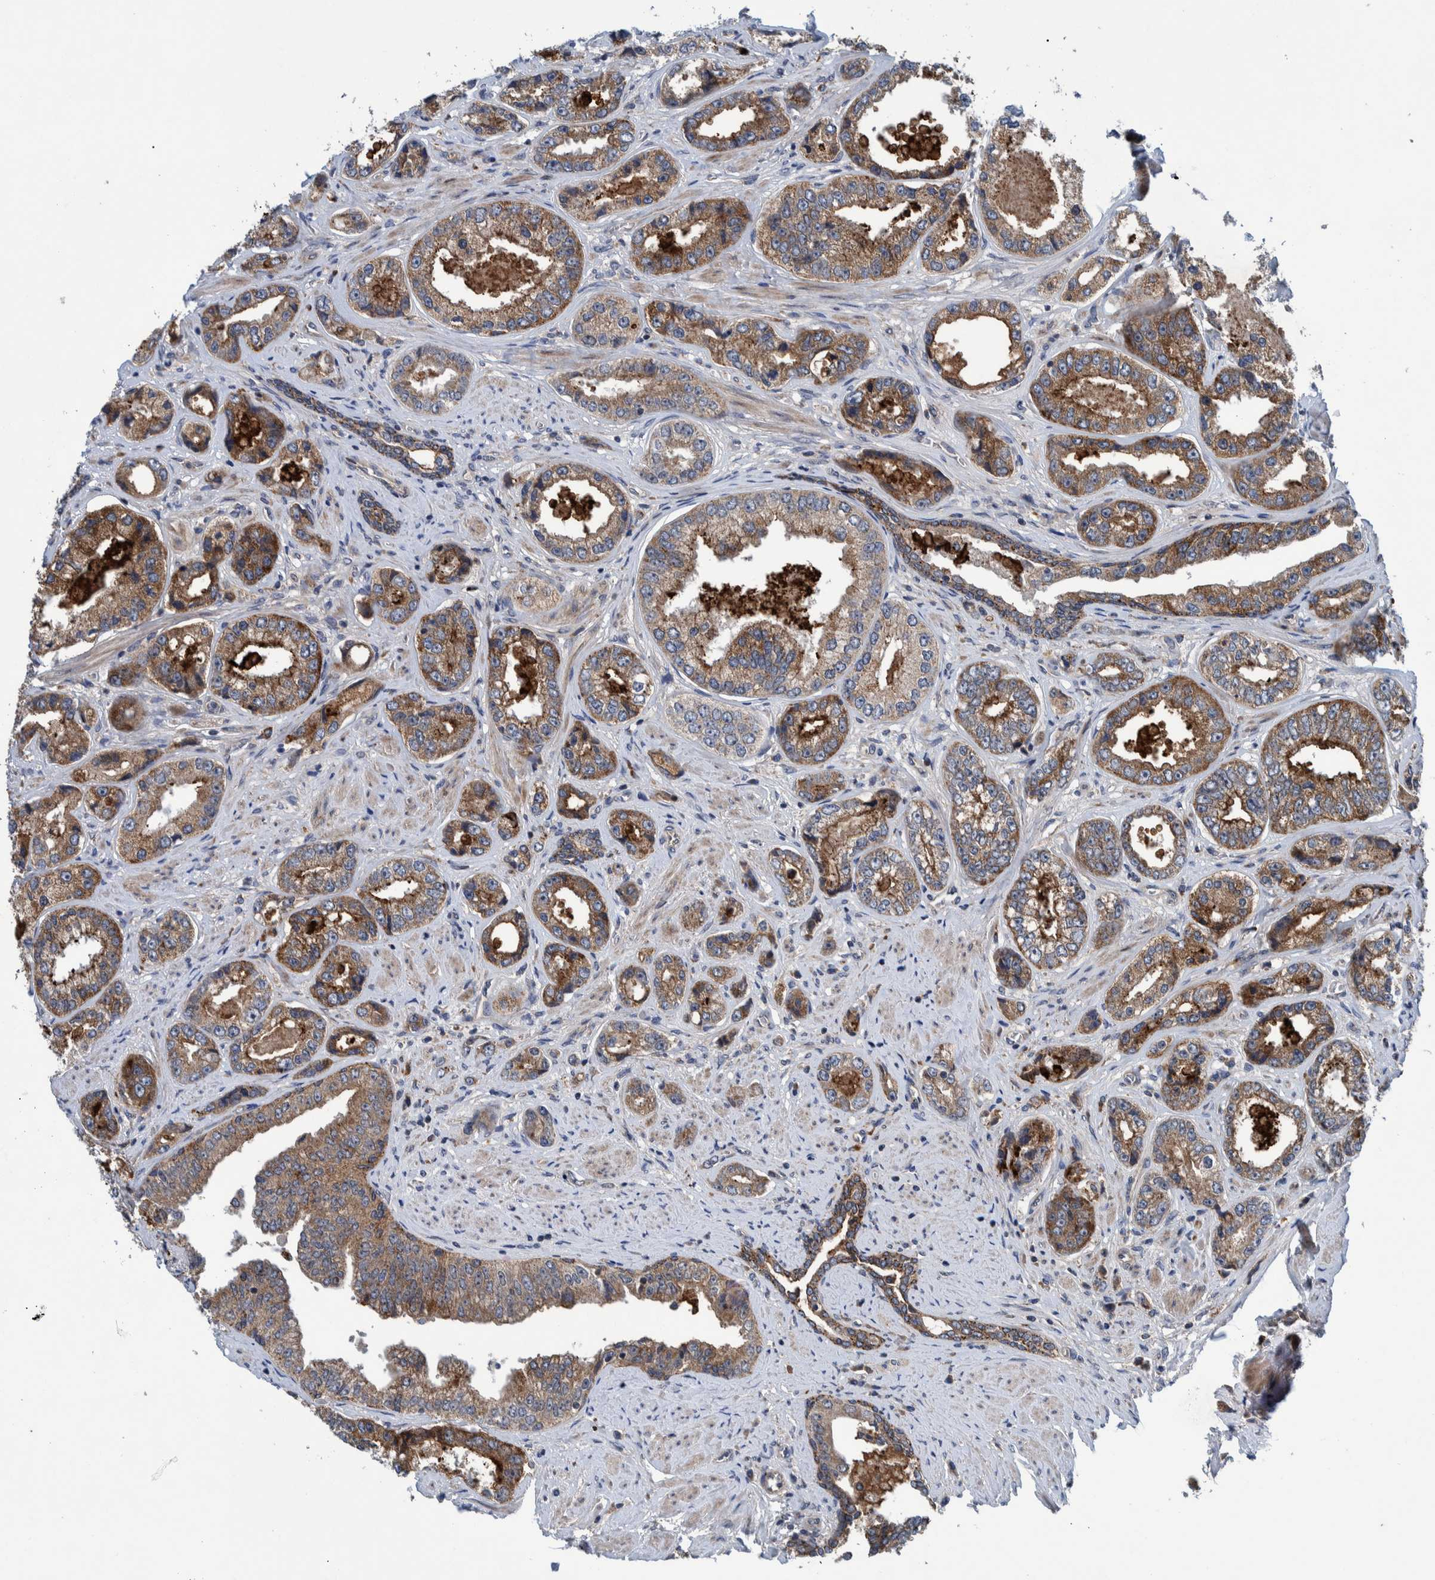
{"staining": {"intensity": "moderate", "quantity": ">75%", "location": "cytoplasmic/membranous"}, "tissue": "prostate cancer", "cell_type": "Tumor cells", "image_type": "cancer", "snomed": [{"axis": "morphology", "description": "Adenocarcinoma, High grade"}, {"axis": "topography", "description": "Prostate"}], "caption": "Tumor cells reveal moderate cytoplasmic/membranous positivity in approximately >75% of cells in prostate adenocarcinoma (high-grade).", "gene": "ITIH3", "patient": {"sex": "male", "age": 61}}